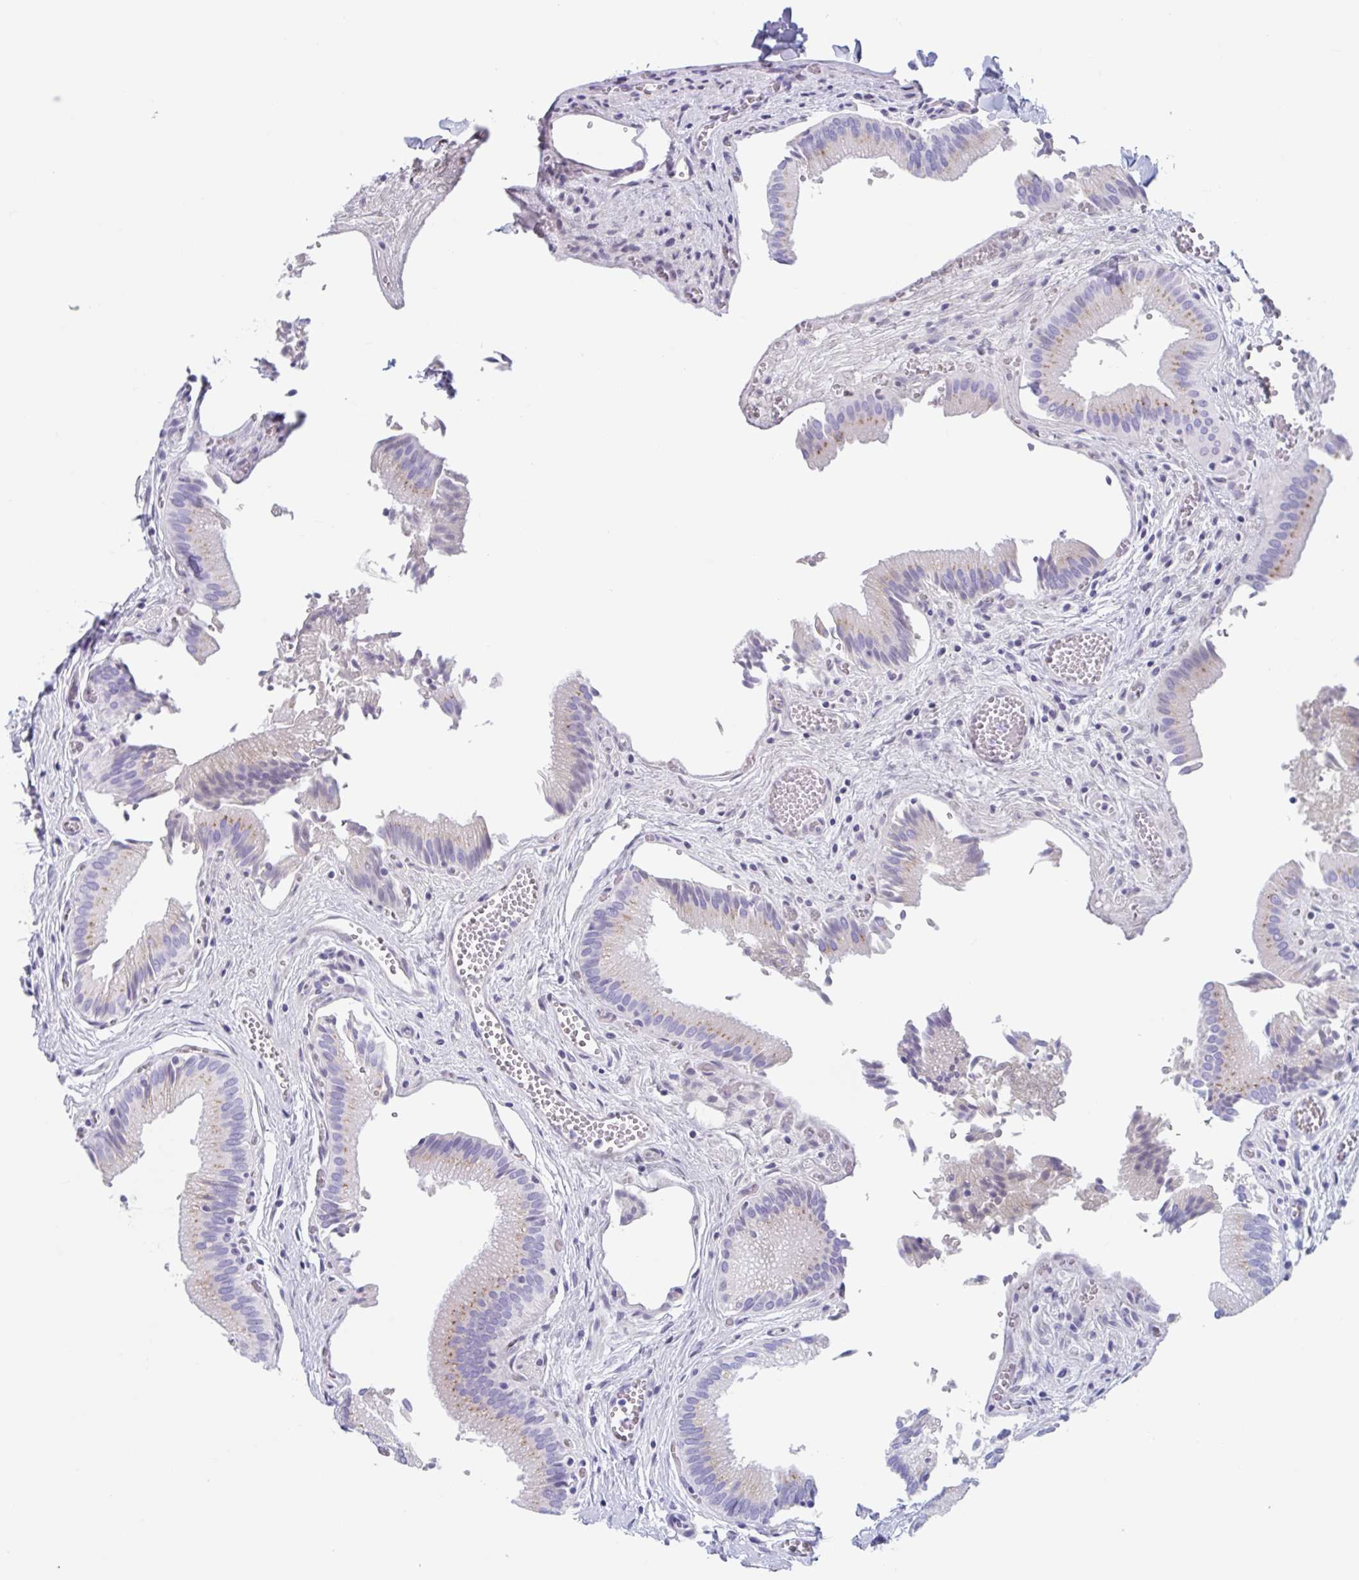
{"staining": {"intensity": "moderate", "quantity": ">75%", "location": "cytoplasmic/membranous"}, "tissue": "gallbladder", "cell_type": "Glandular cells", "image_type": "normal", "snomed": [{"axis": "morphology", "description": "Normal tissue, NOS"}, {"axis": "topography", "description": "Gallbladder"}], "caption": "High-magnification brightfield microscopy of normal gallbladder stained with DAB (brown) and counterstained with hematoxylin (blue). glandular cells exhibit moderate cytoplasmic/membranous staining is seen in approximately>75% of cells.", "gene": "CPTP", "patient": {"sex": "male", "age": 17}}